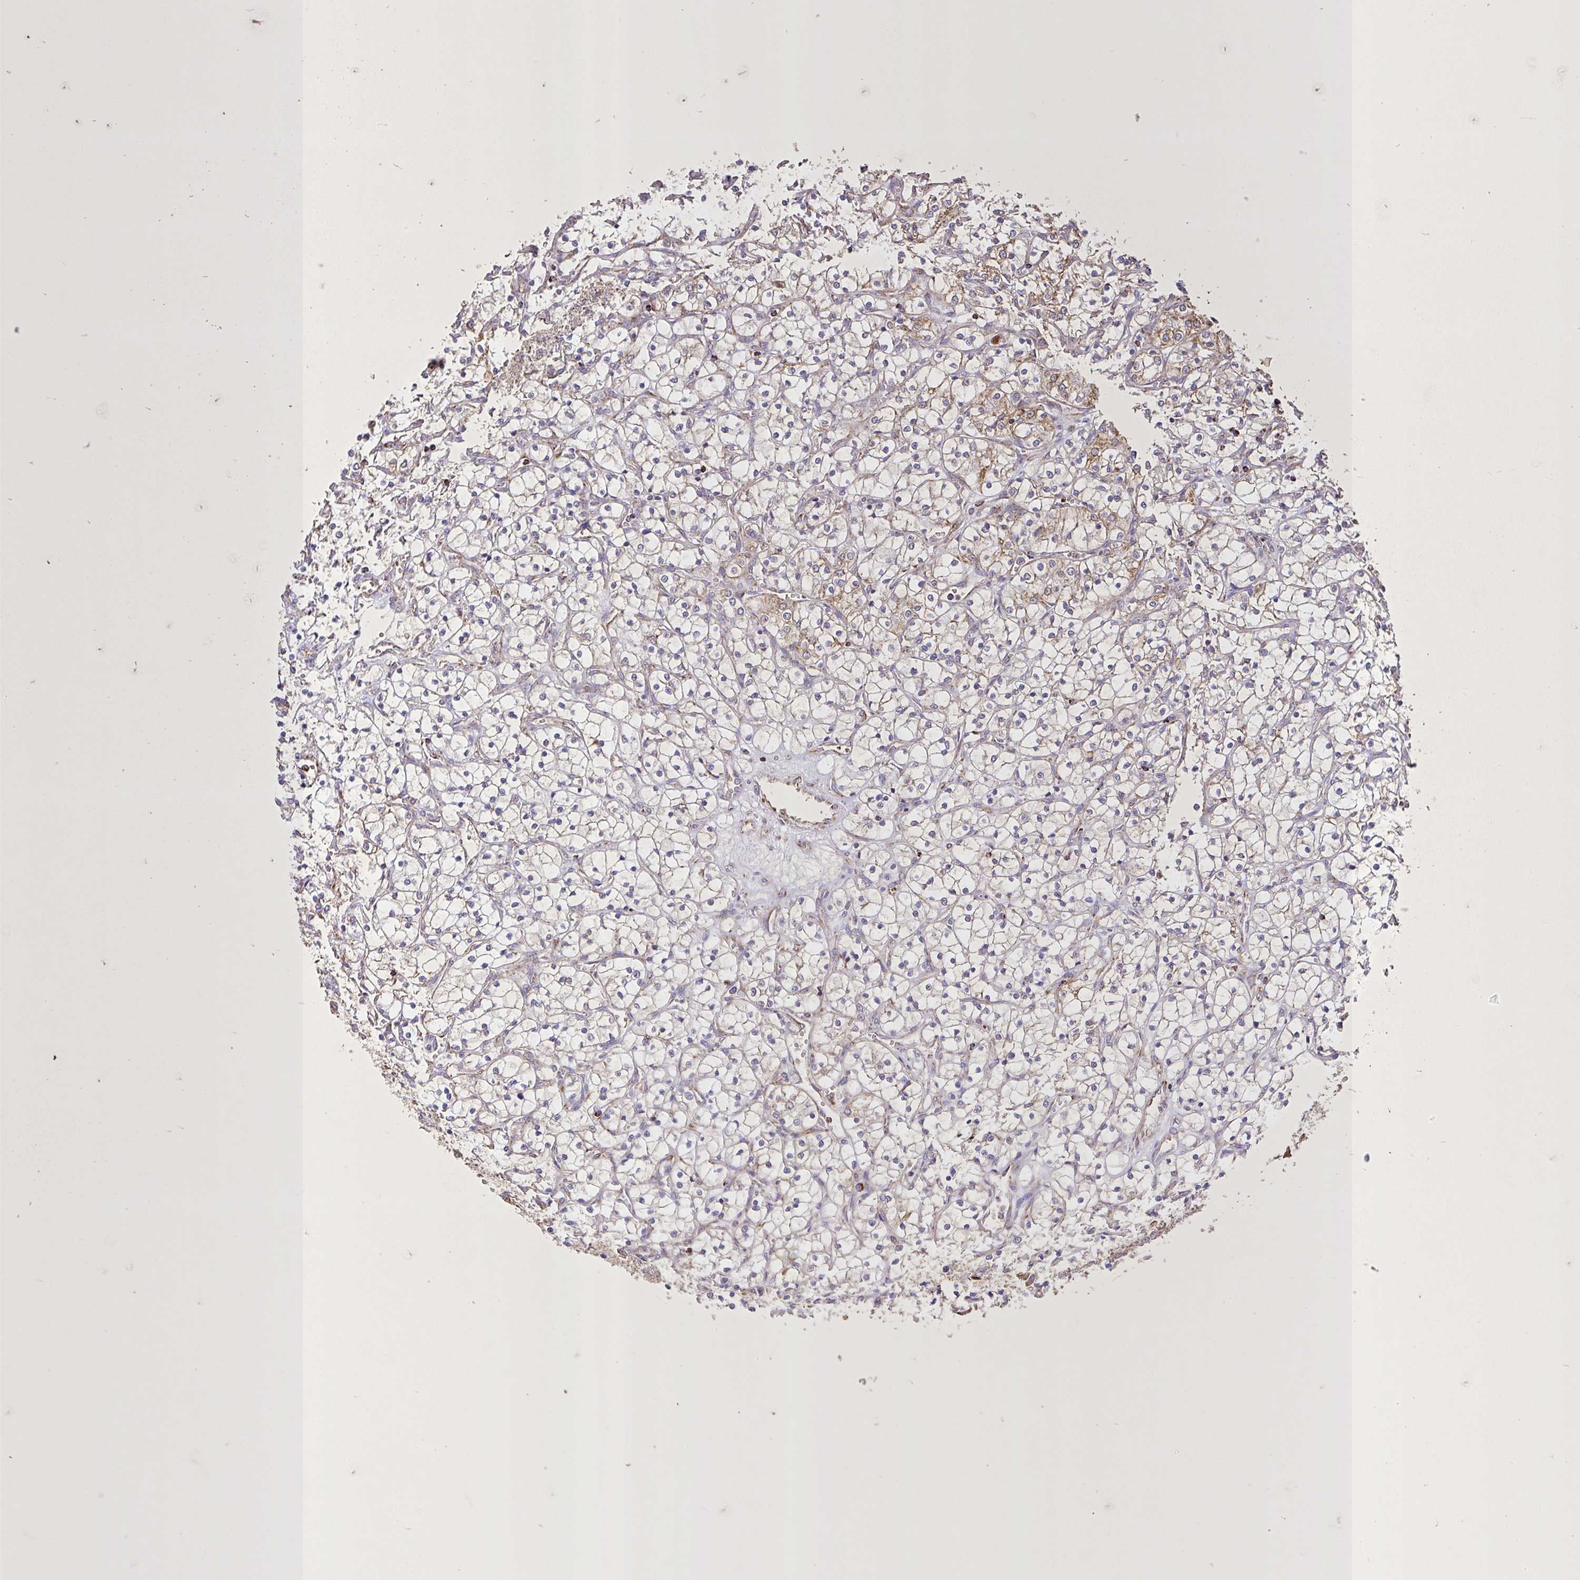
{"staining": {"intensity": "weak", "quantity": "25%-75%", "location": "cytoplasmic/membranous"}, "tissue": "renal cancer", "cell_type": "Tumor cells", "image_type": "cancer", "snomed": [{"axis": "morphology", "description": "Adenocarcinoma, NOS"}, {"axis": "topography", "description": "Kidney"}], "caption": "High-magnification brightfield microscopy of renal cancer (adenocarcinoma) stained with DAB (brown) and counterstained with hematoxylin (blue). tumor cells exhibit weak cytoplasmic/membranous positivity is identified in approximately25%-75% of cells.", "gene": "AGK", "patient": {"sex": "female", "age": 69}}